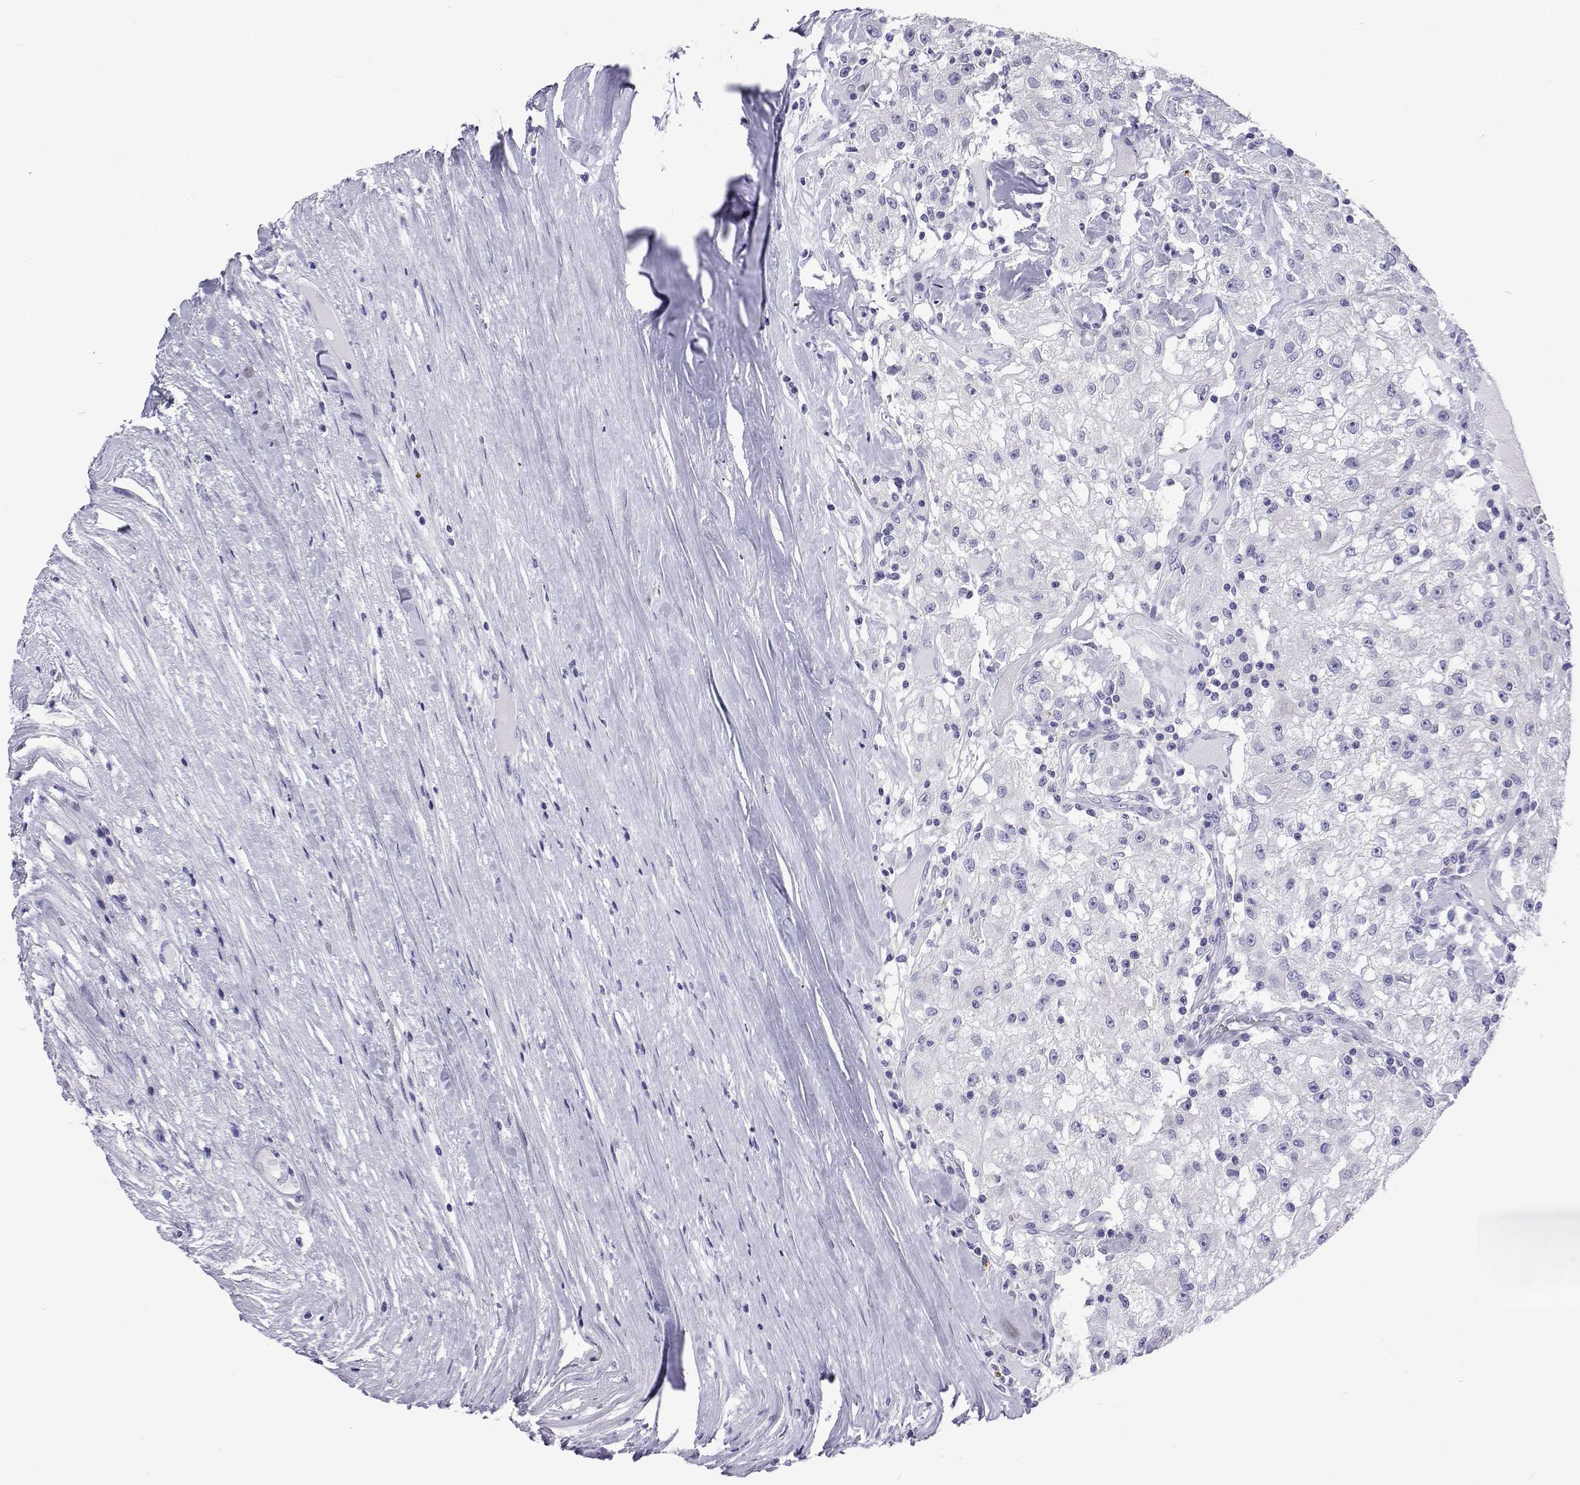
{"staining": {"intensity": "negative", "quantity": "none", "location": "none"}, "tissue": "renal cancer", "cell_type": "Tumor cells", "image_type": "cancer", "snomed": [{"axis": "morphology", "description": "Adenocarcinoma, NOS"}, {"axis": "topography", "description": "Kidney"}], "caption": "The immunohistochemistry photomicrograph has no significant positivity in tumor cells of renal cancer (adenocarcinoma) tissue. Nuclei are stained in blue.", "gene": "UMODL1", "patient": {"sex": "female", "age": 67}}